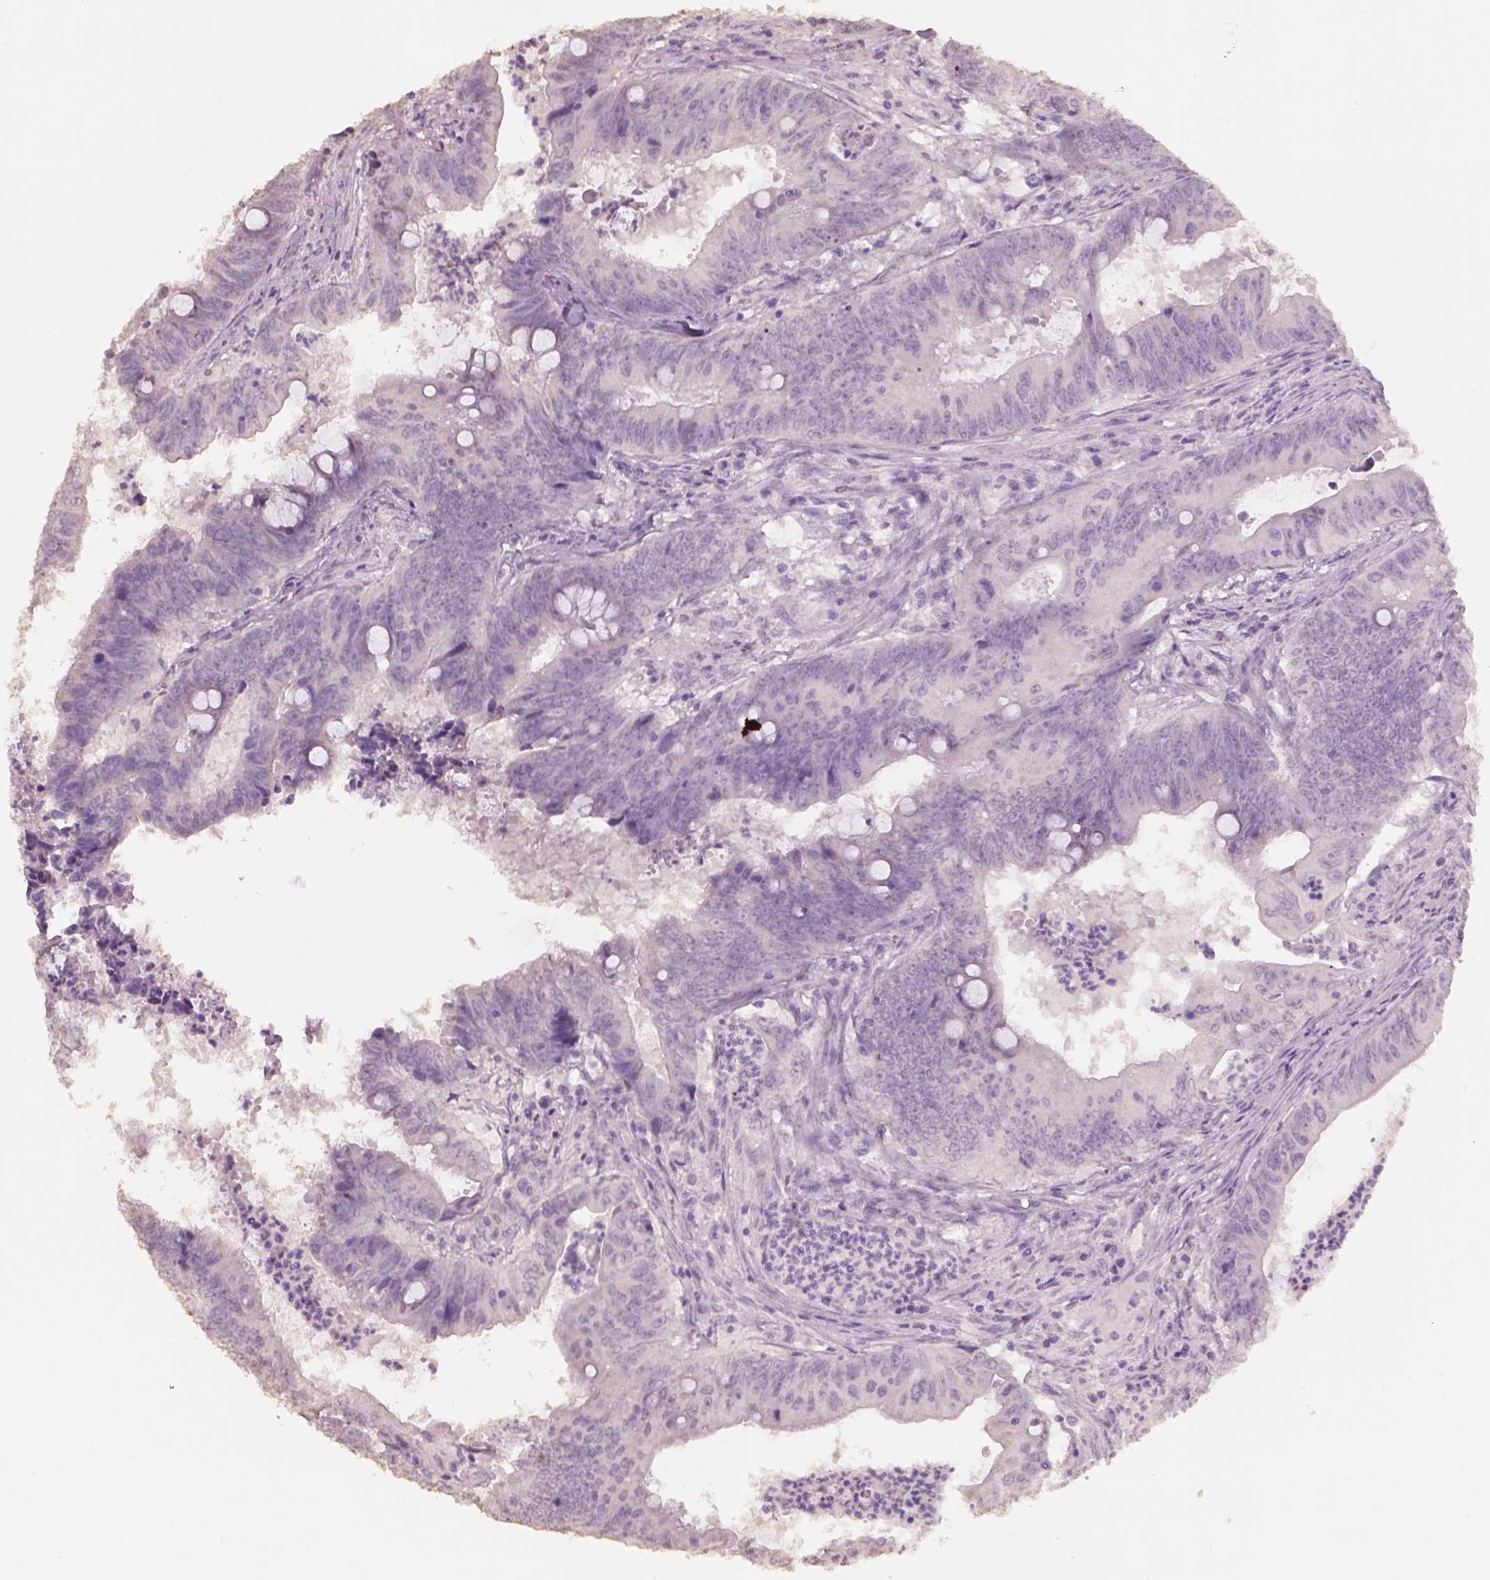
{"staining": {"intensity": "negative", "quantity": "none", "location": "none"}, "tissue": "colorectal cancer", "cell_type": "Tumor cells", "image_type": "cancer", "snomed": [{"axis": "morphology", "description": "Adenocarcinoma, NOS"}, {"axis": "topography", "description": "Colon"}], "caption": "This micrograph is of colorectal cancer stained with IHC to label a protein in brown with the nuclei are counter-stained blue. There is no positivity in tumor cells.", "gene": "KCNIP3", "patient": {"sex": "female", "age": 82}}